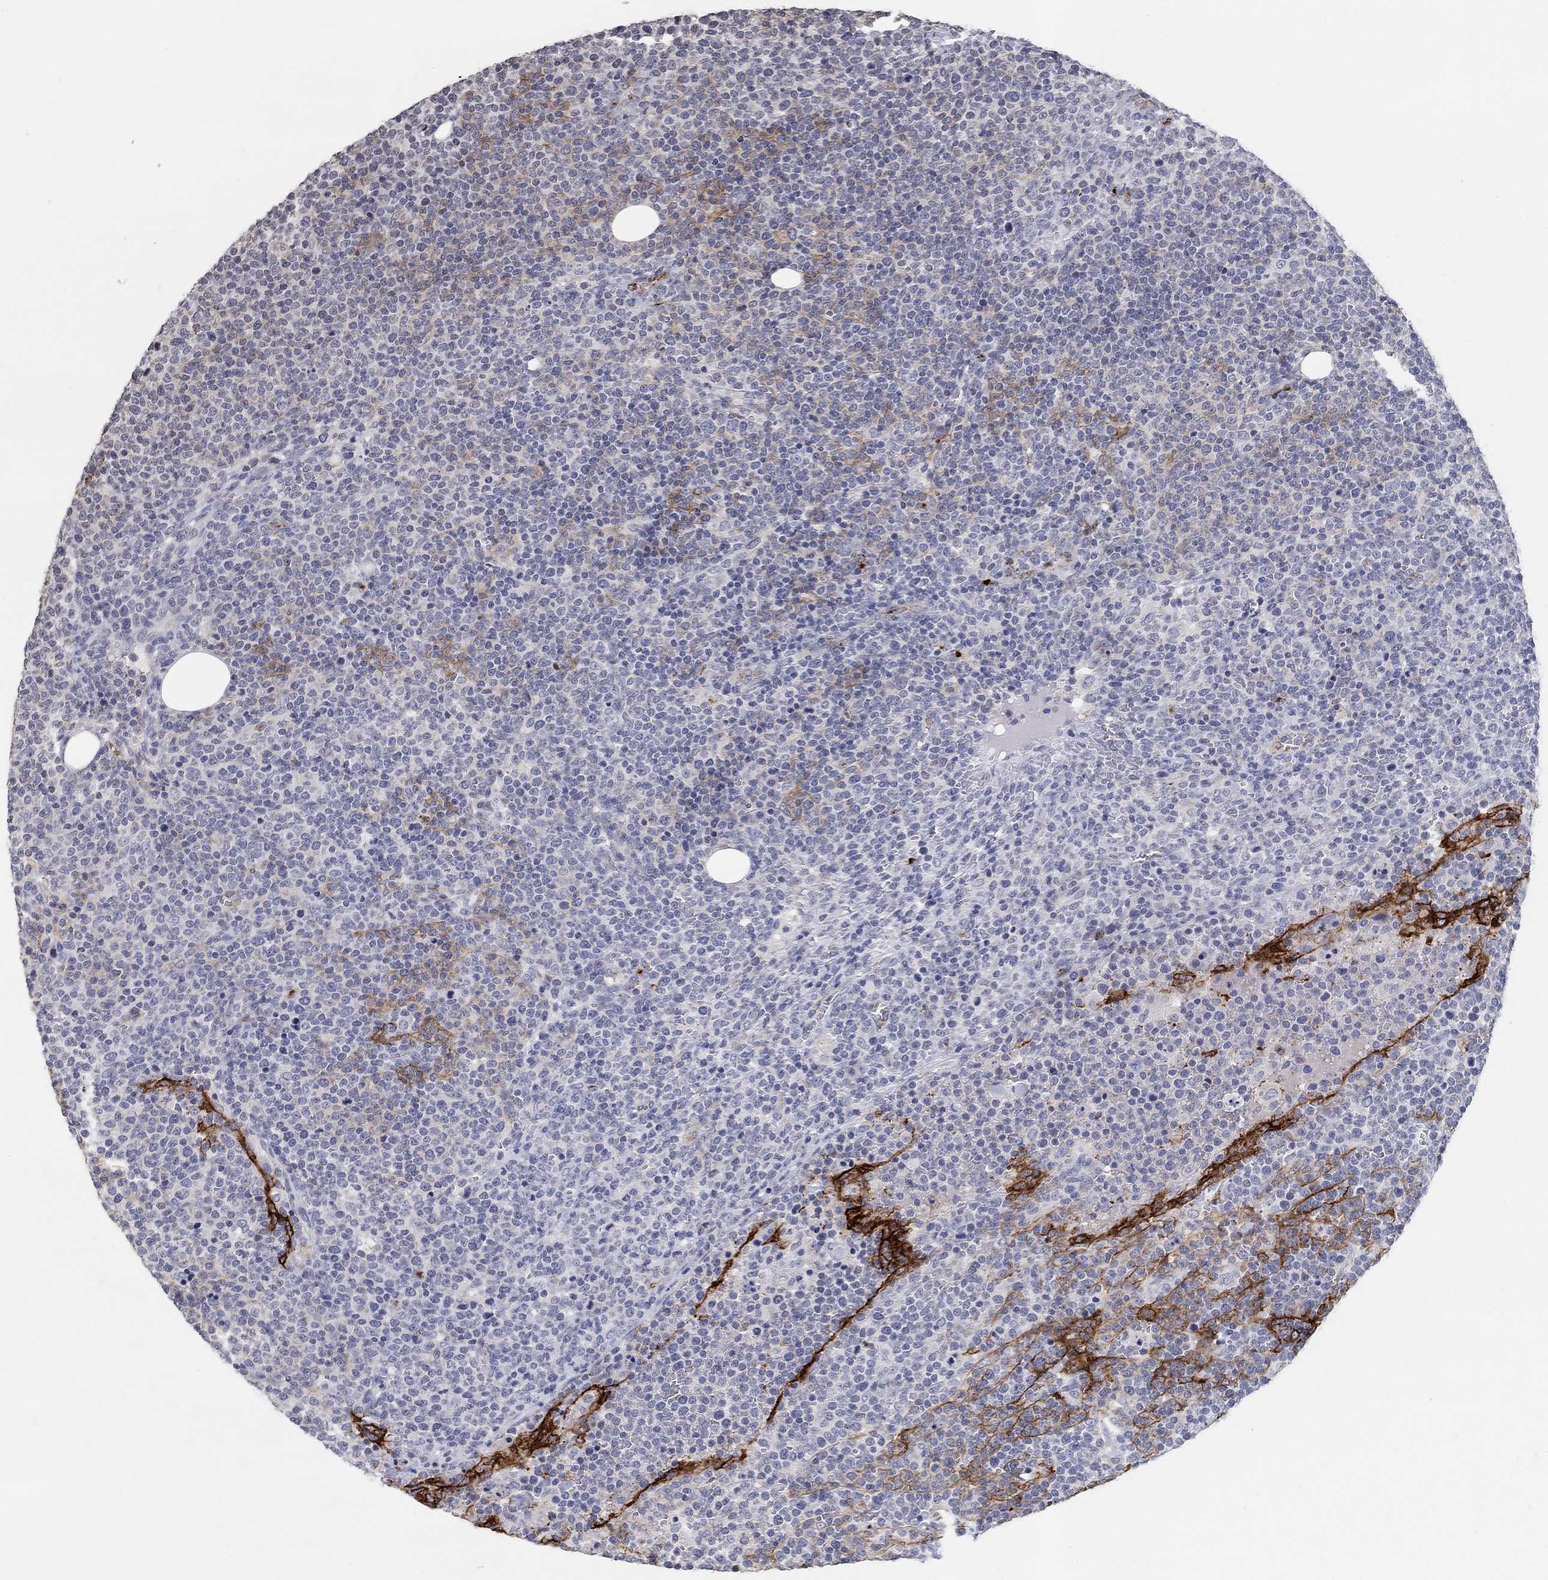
{"staining": {"intensity": "negative", "quantity": "none", "location": "none"}, "tissue": "lymphoma", "cell_type": "Tumor cells", "image_type": "cancer", "snomed": [{"axis": "morphology", "description": "Malignant lymphoma, non-Hodgkin's type, High grade"}, {"axis": "topography", "description": "Lymph node"}], "caption": "DAB immunohistochemical staining of malignant lymphoma, non-Hodgkin's type (high-grade) shows no significant expression in tumor cells.", "gene": "TINAG", "patient": {"sex": "male", "age": 61}}